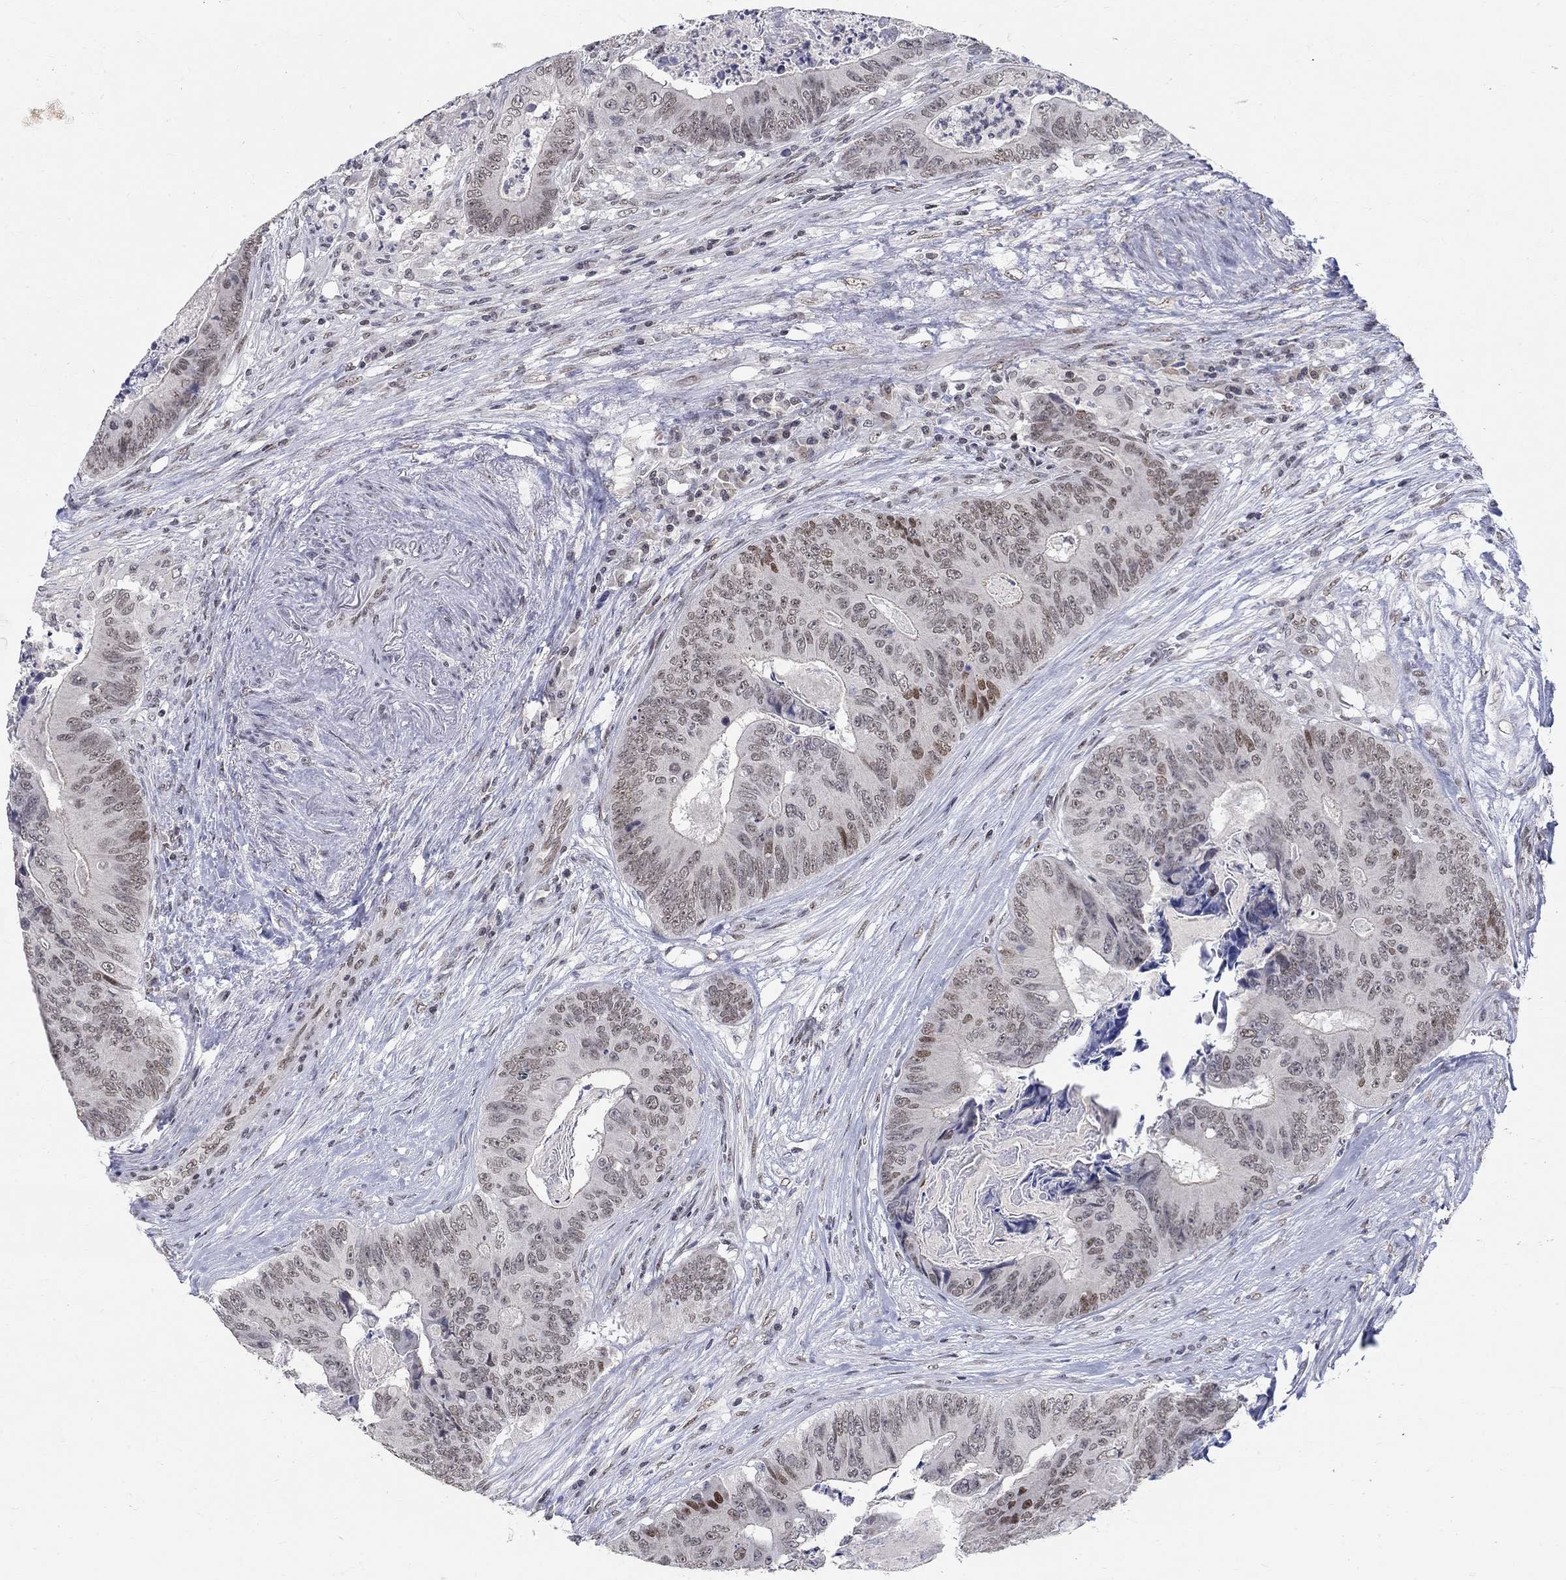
{"staining": {"intensity": "strong", "quantity": "<25%", "location": "nuclear"}, "tissue": "colorectal cancer", "cell_type": "Tumor cells", "image_type": "cancer", "snomed": [{"axis": "morphology", "description": "Adenocarcinoma, NOS"}, {"axis": "topography", "description": "Colon"}], "caption": "IHC micrograph of neoplastic tissue: human adenocarcinoma (colorectal) stained using immunohistochemistry (IHC) displays medium levels of strong protein expression localized specifically in the nuclear of tumor cells, appearing as a nuclear brown color.", "gene": "KLF12", "patient": {"sex": "male", "age": 84}}